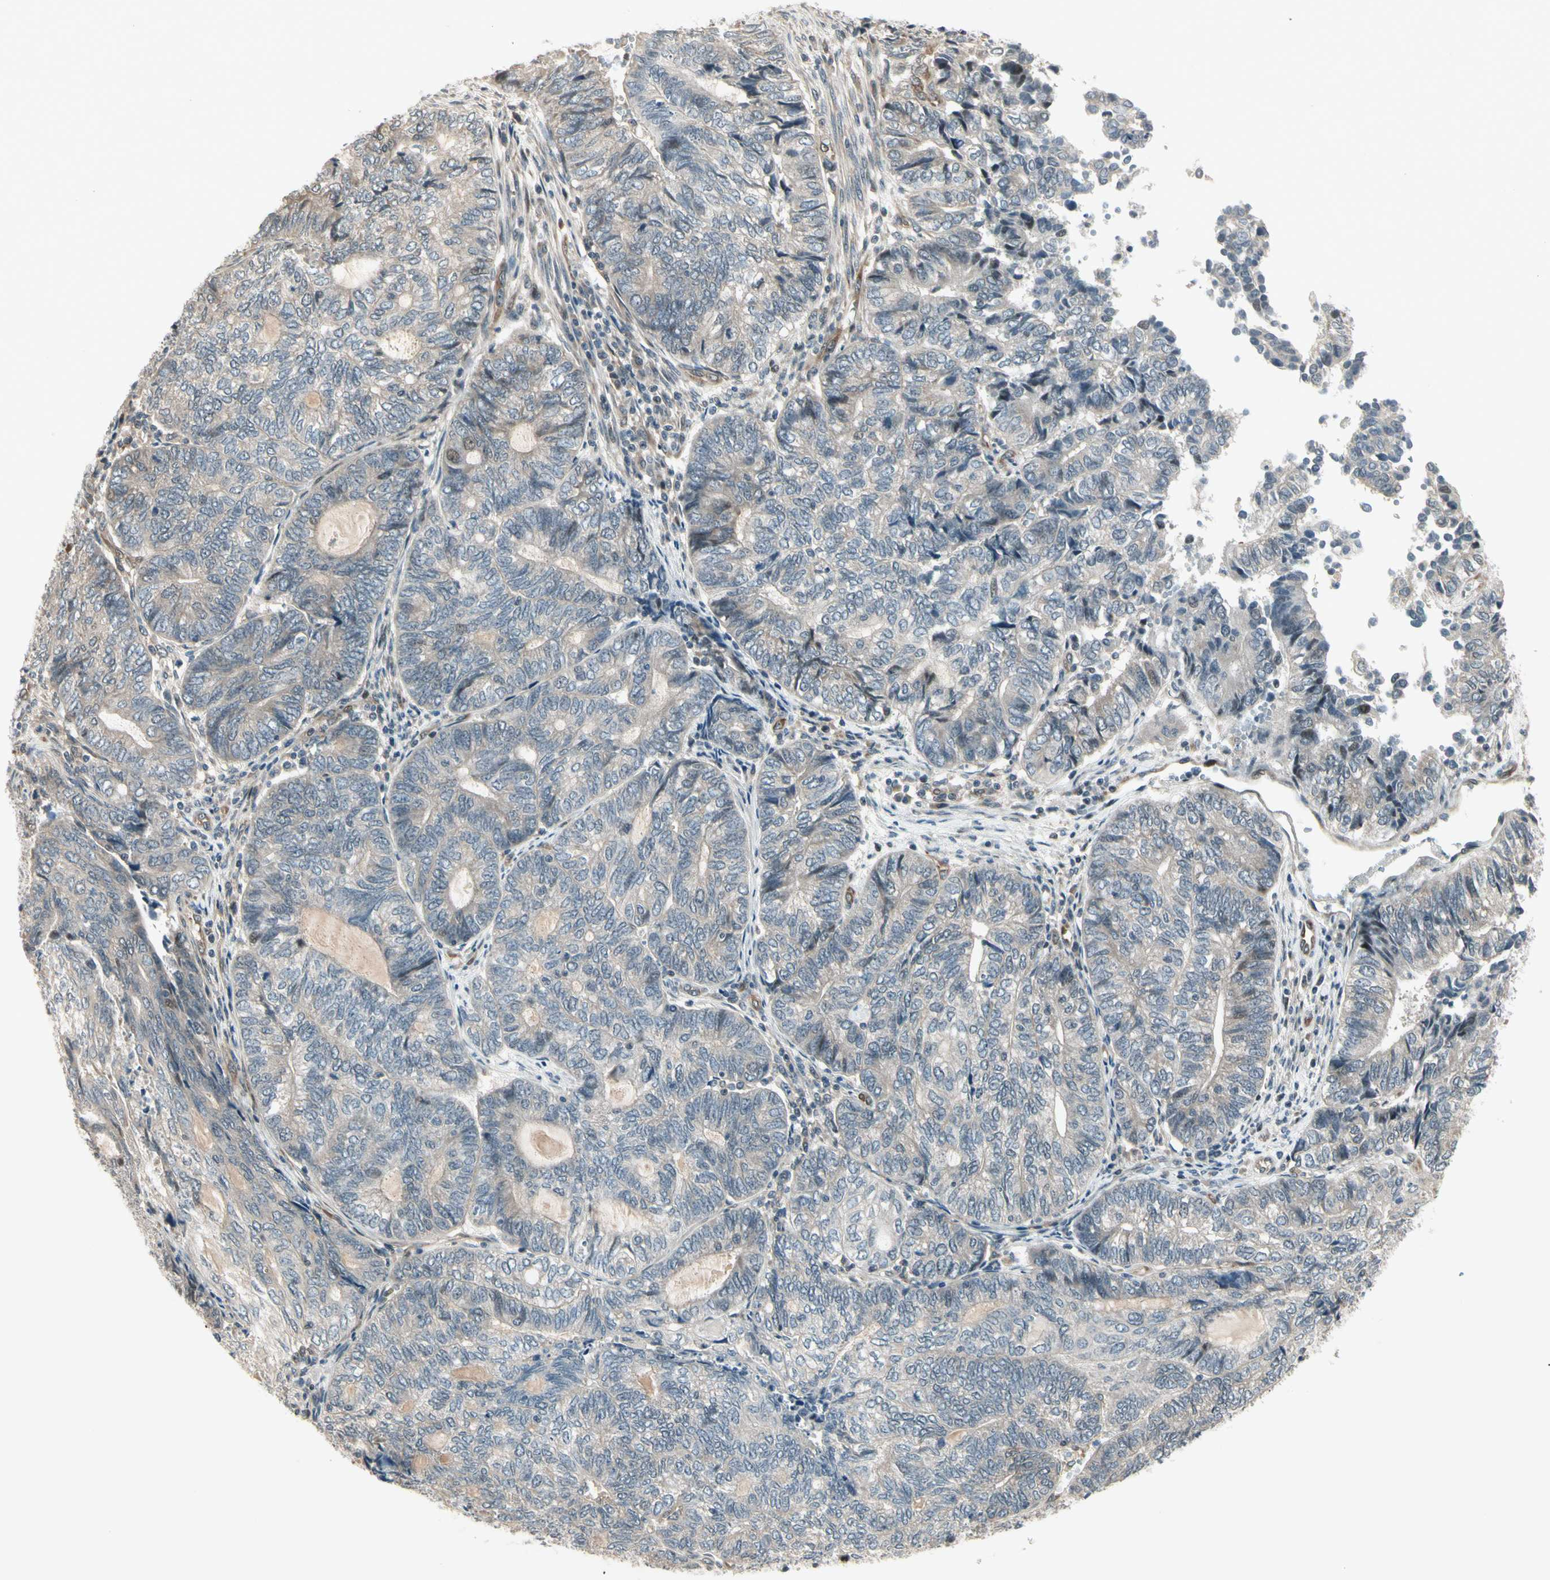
{"staining": {"intensity": "weak", "quantity": "25%-75%", "location": "cytoplasmic/membranous"}, "tissue": "endometrial cancer", "cell_type": "Tumor cells", "image_type": "cancer", "snomed": [{"axis": "morphology", "description": "Adenocarcinoma, NOS"}, {"axis": "topography", "description": "Uterus"}, {"axis": "topography", "description": "Endometrium"}], "caption": "Endometrial cancer (adenocarcinoma) stained with immunohistochemistry (IHC) demonstrates weak cytoplasmic/membranous staining in approximately 25%-75% of tumor cells.", "gene": "SVBP", "patient": {"sex": "female", "age": 70}}